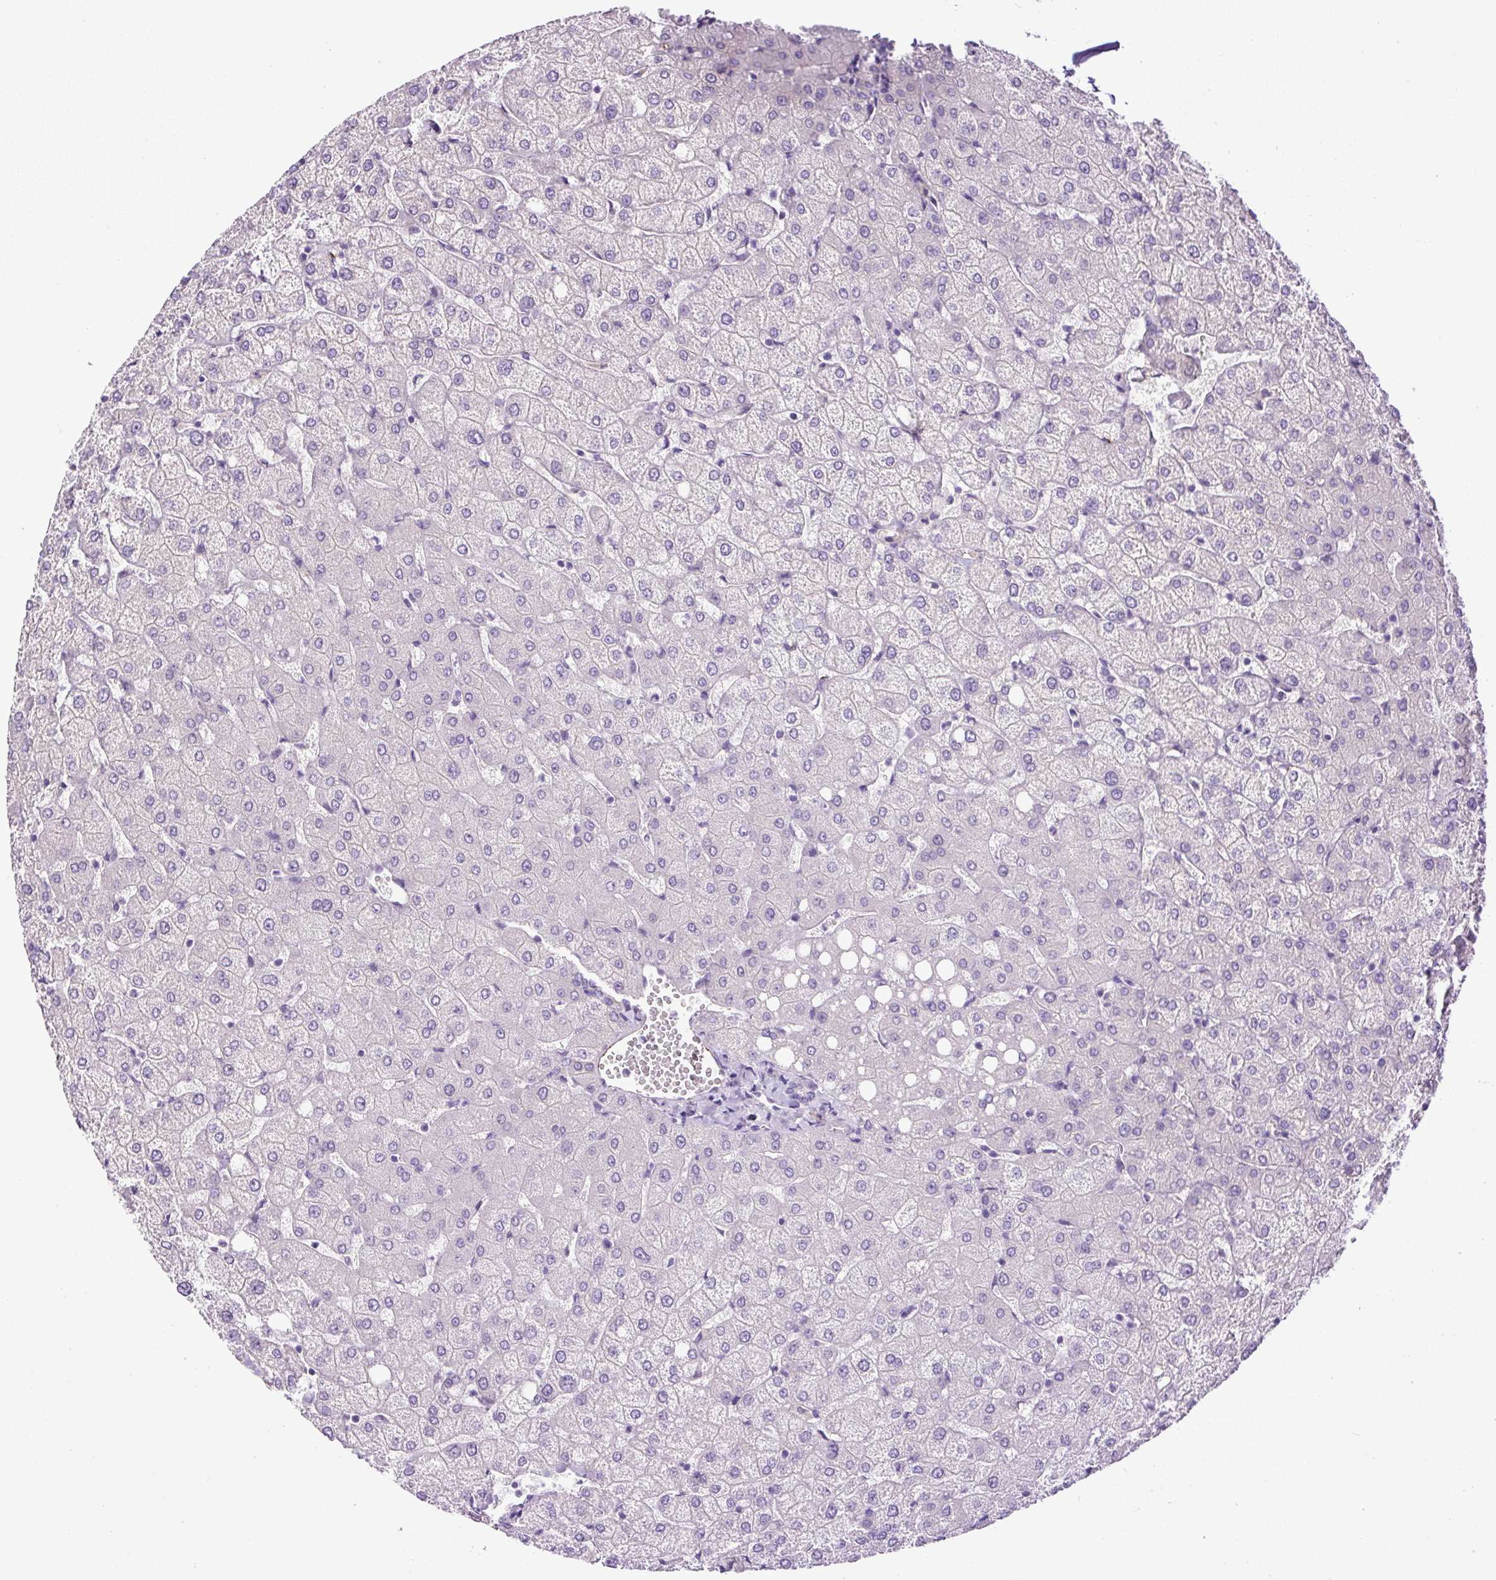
{"staining": {"intensity": "negative", "quantity": "none", "location": "none"}, "tissue": "liver", "cell_type": "Cholangiocytes", "image_type": "normal", "snomed": [{"axis": "morphology", "description": "Normal tissue, NOS"}, {"axis": "topography", "description": "Liver"}], "caption": "Immunohistochemistry of benign human liver exhibits no staining in cholangiocytes. (Brightfield microscopy of DAB IHC at high magnification).", "gene": "LEFTY1", "patient": {"sex": "female", "age": 54}}